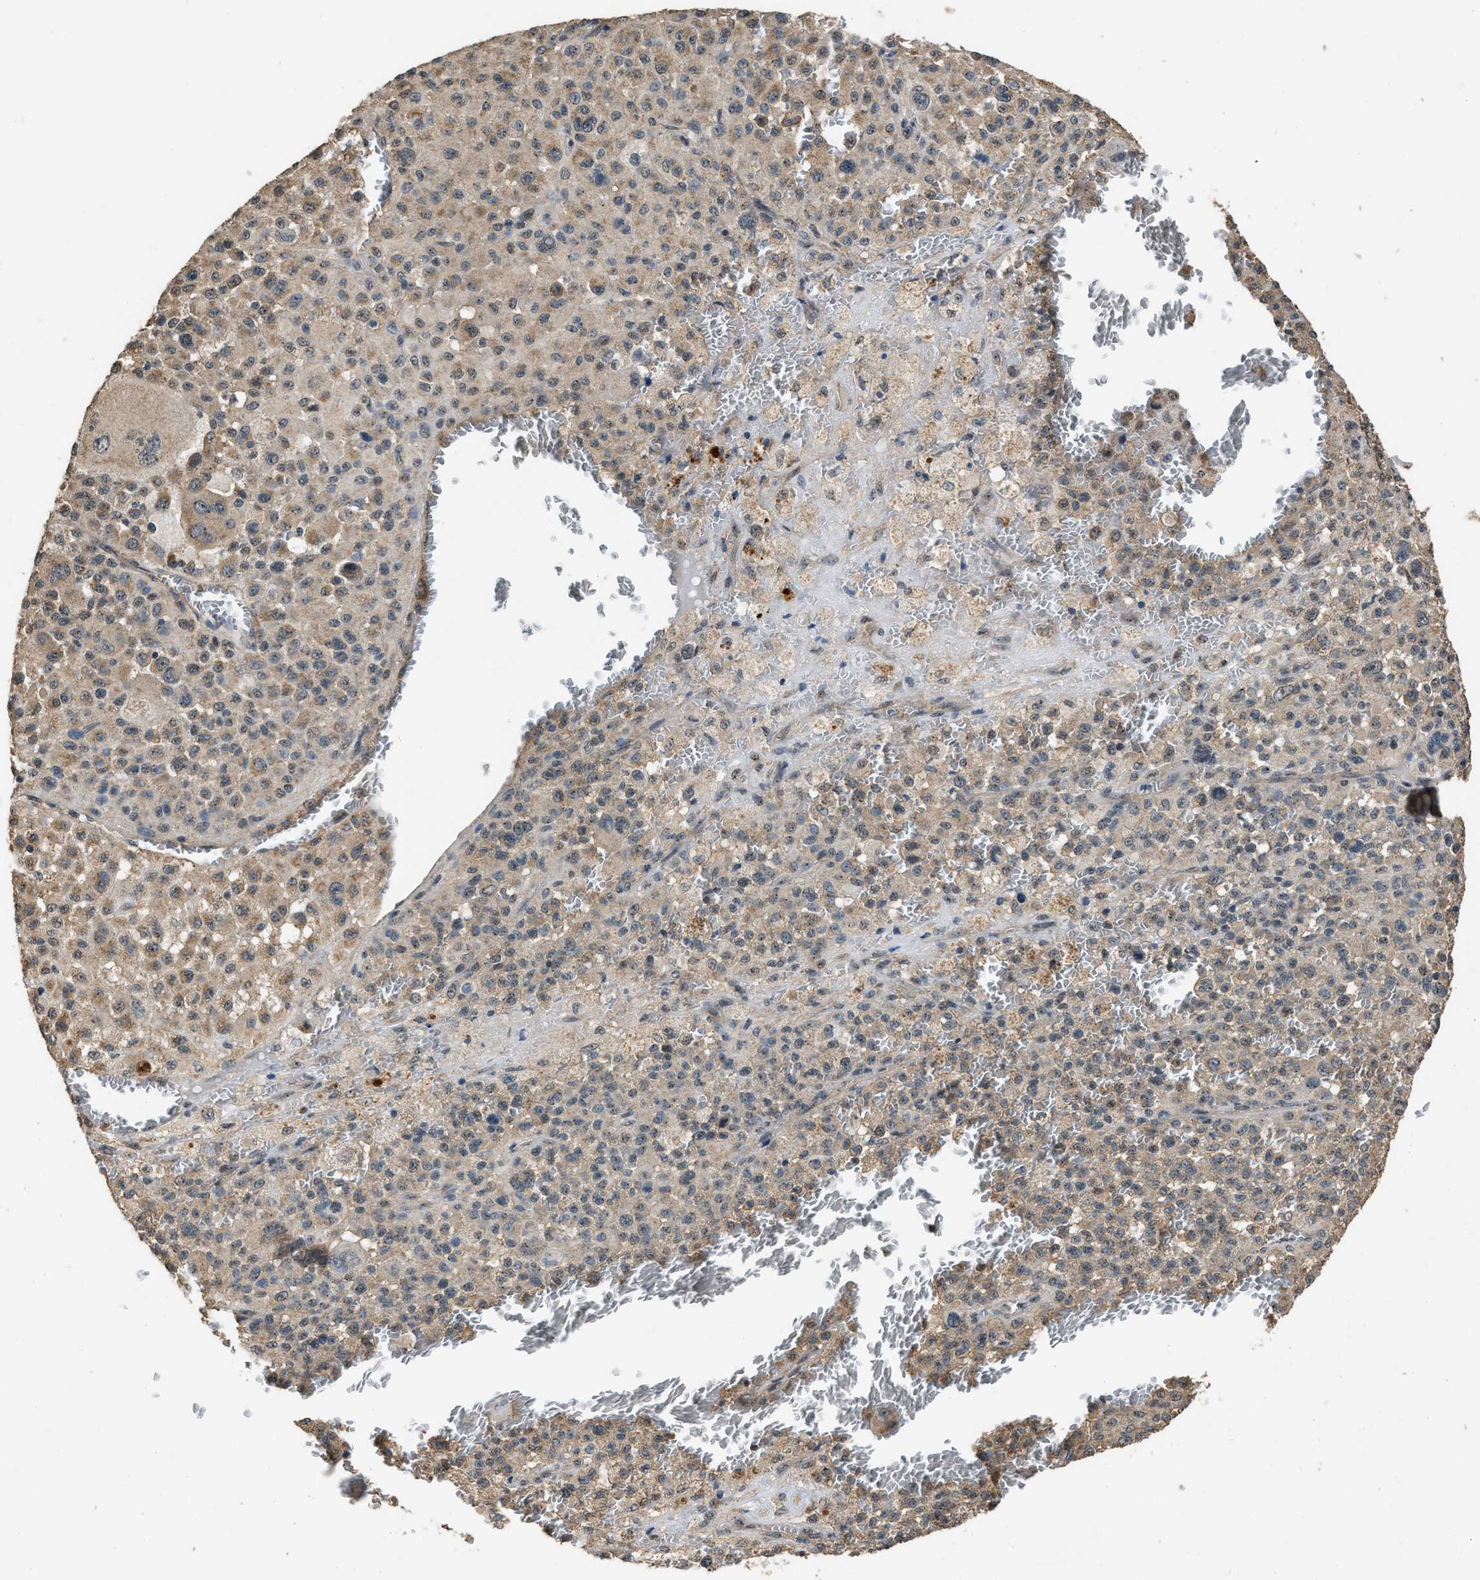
{"staining": {"intensity": "weak", "quantity": ">75%", "location": "cytoplasmic/membranous"}, "tissue": "melanoma", "cell_type": "Tumor cells", "image_type": "cancer", "snomed": [{"axis": "morphology", "description": "Malignant melanoma, Metastatic site"}, {"axis": "topography", "description": "Skin"}], "caption": "Protein analysis of malignant melanoma (metastatic site) tissue displays weak cytoplasmic/membranous staining in approximately >75% of tumor cells. (DAB (3,3'-diaminobenzidine) IHC with brightfield microscopy, high magnification).", "gene": "DENND6B", "patient": {"sex": "female", "age": 74}}